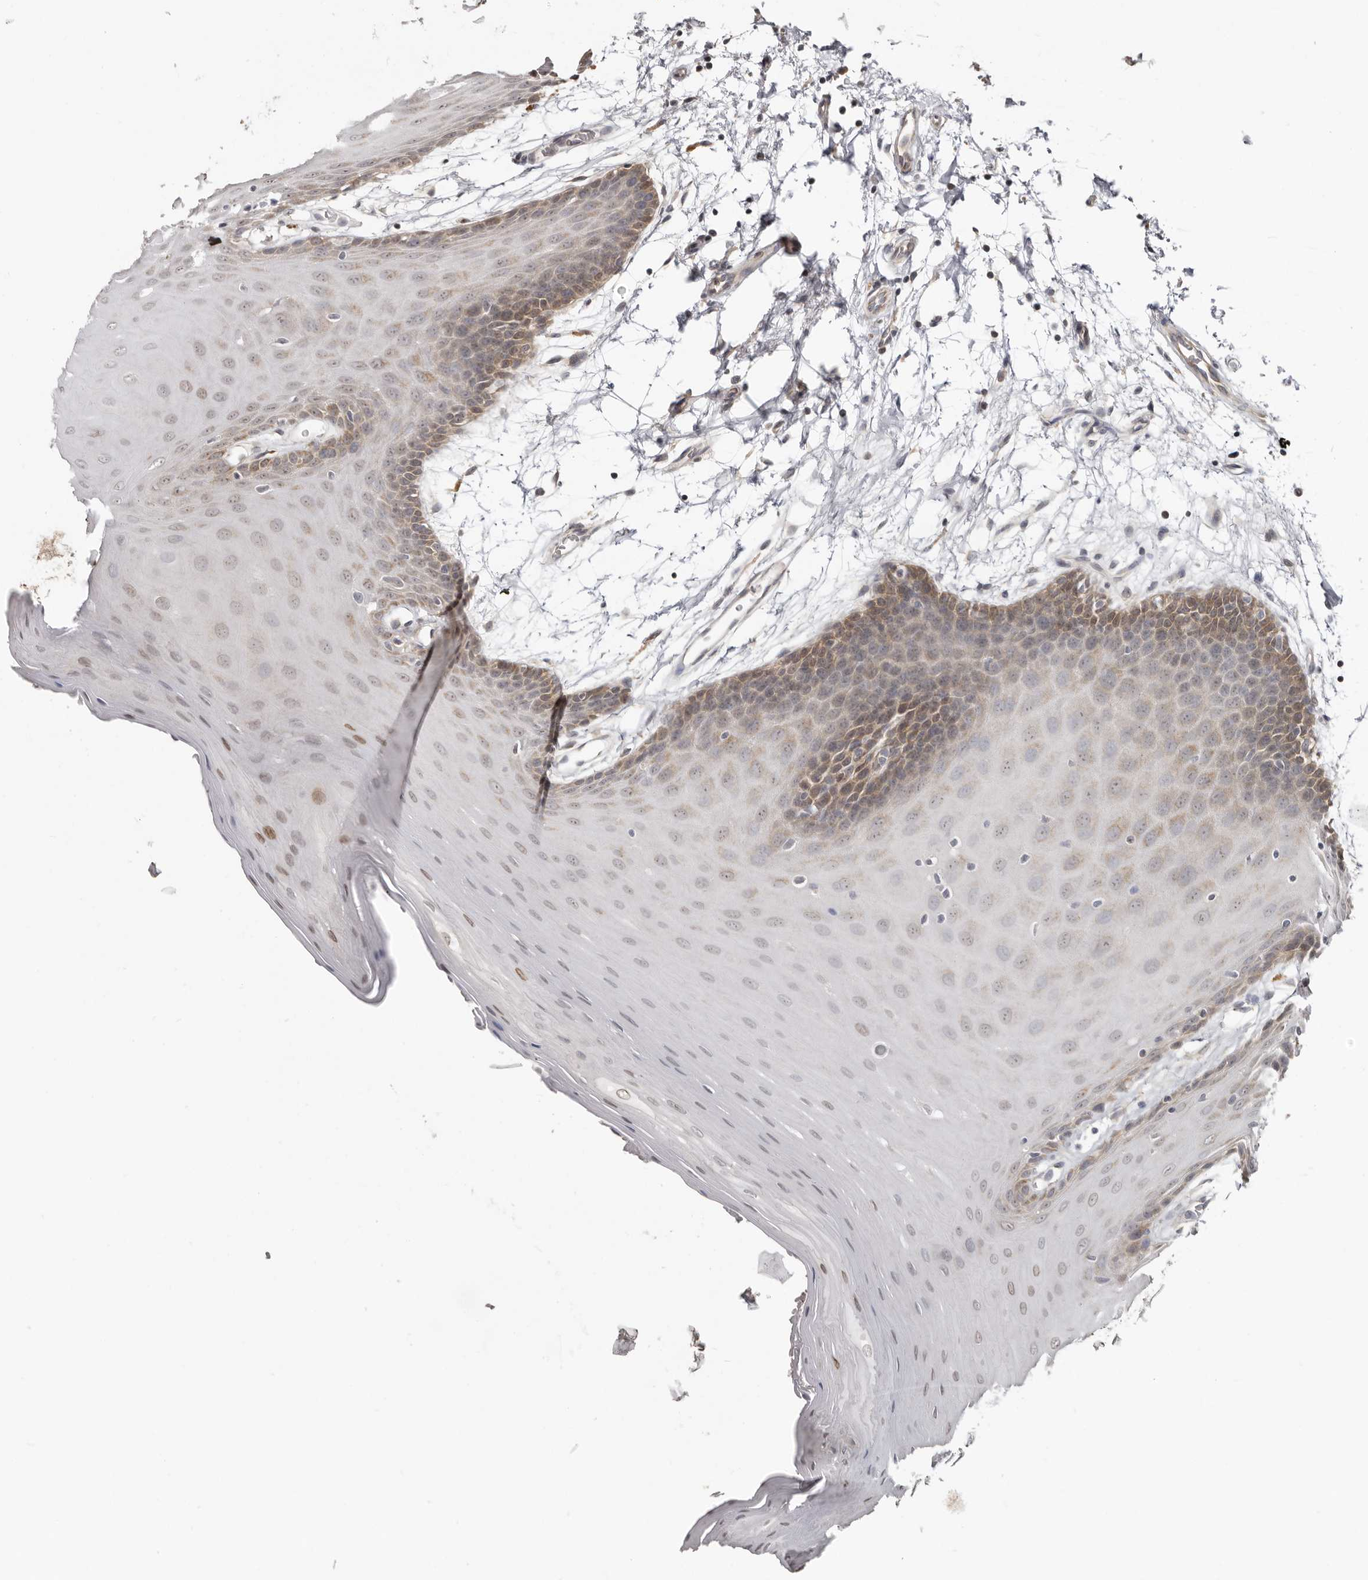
{"staining": {"intensity": "moderate", "quantity": "<25%", "location": "cytoplasmic/membranous"}, "tissue": "oral mucosa", "cell_type": "Squamous epithelial cells", "image_type": "normal", "snomed": [{"axis": "morphology", "description": "Normal tissue, NOS"}, {"axis": "morphology", "description": "Squamous cell carcinoma, NOS"}, {"axis": "topography", "description": "Skeletal muscle"}, {"axis": "topography", "description": "Oral tissue"}, {"axis": "topography", "description": "Salivary gland"}, {"axis": "topography", "description": "Head-Neck"}], "caption": "Immunohistochemistry (IHC) (DAB) staining of normal human oral mucosa demonstrates moderate cytoplasmic/membranous protein positivity in about <25% of squamous epithelial cells.", "gene": "BAD", "patient": {"sex": "male", "age": 54}}